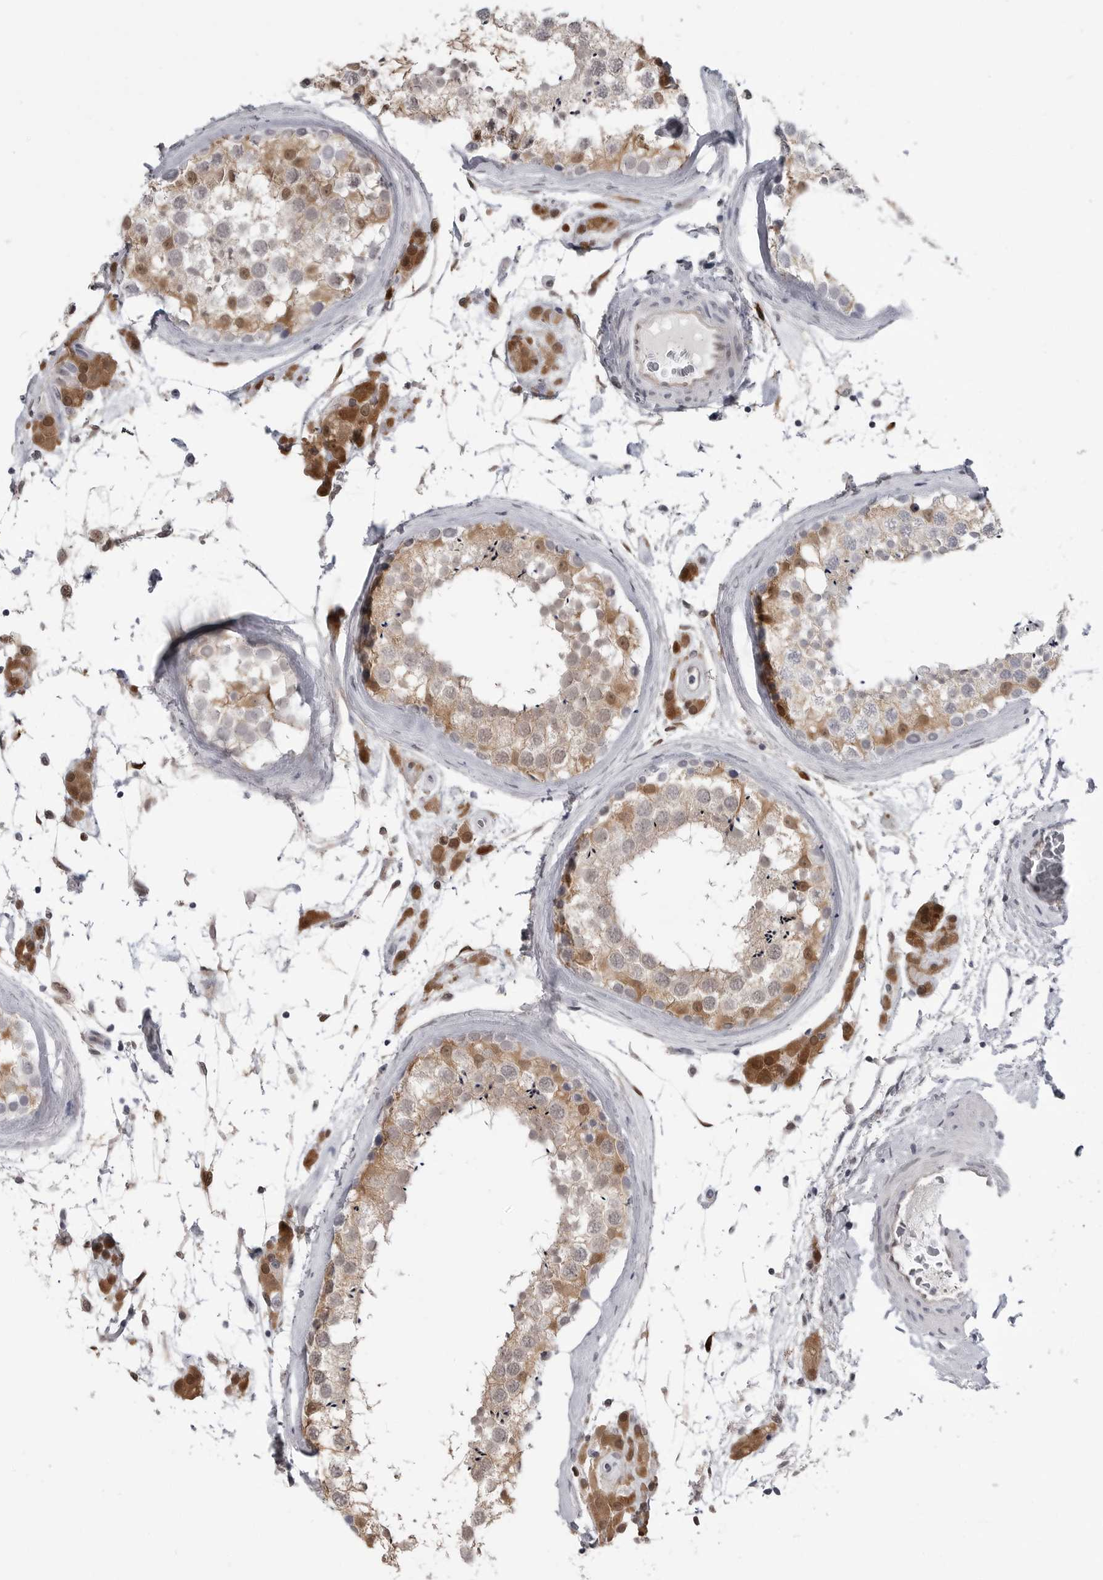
{"staining": {"intensity": "moderate", "quantity": ">75%", "location": "cytoplasmic/membranous,nuclear"}, "tissue": "testis", "cell_type": "Cells in seminiferous ducts", "image_type": "normal", "snomed": [{"axis": "morphology", "description": "Normal tissue, NOS"}, {"axis": "topography", "description": "Testis"}], "caption": "This histopathology image demonstrates immunohistochemistry (IHC) staining of unremarkable human testis, with medium moderate cytoplasmic/membranous,nuclear expression in about >75% of cells in seminiferous ducts.", "gene": "PNPO", "patient": {"sex": "male", "age": 46}}